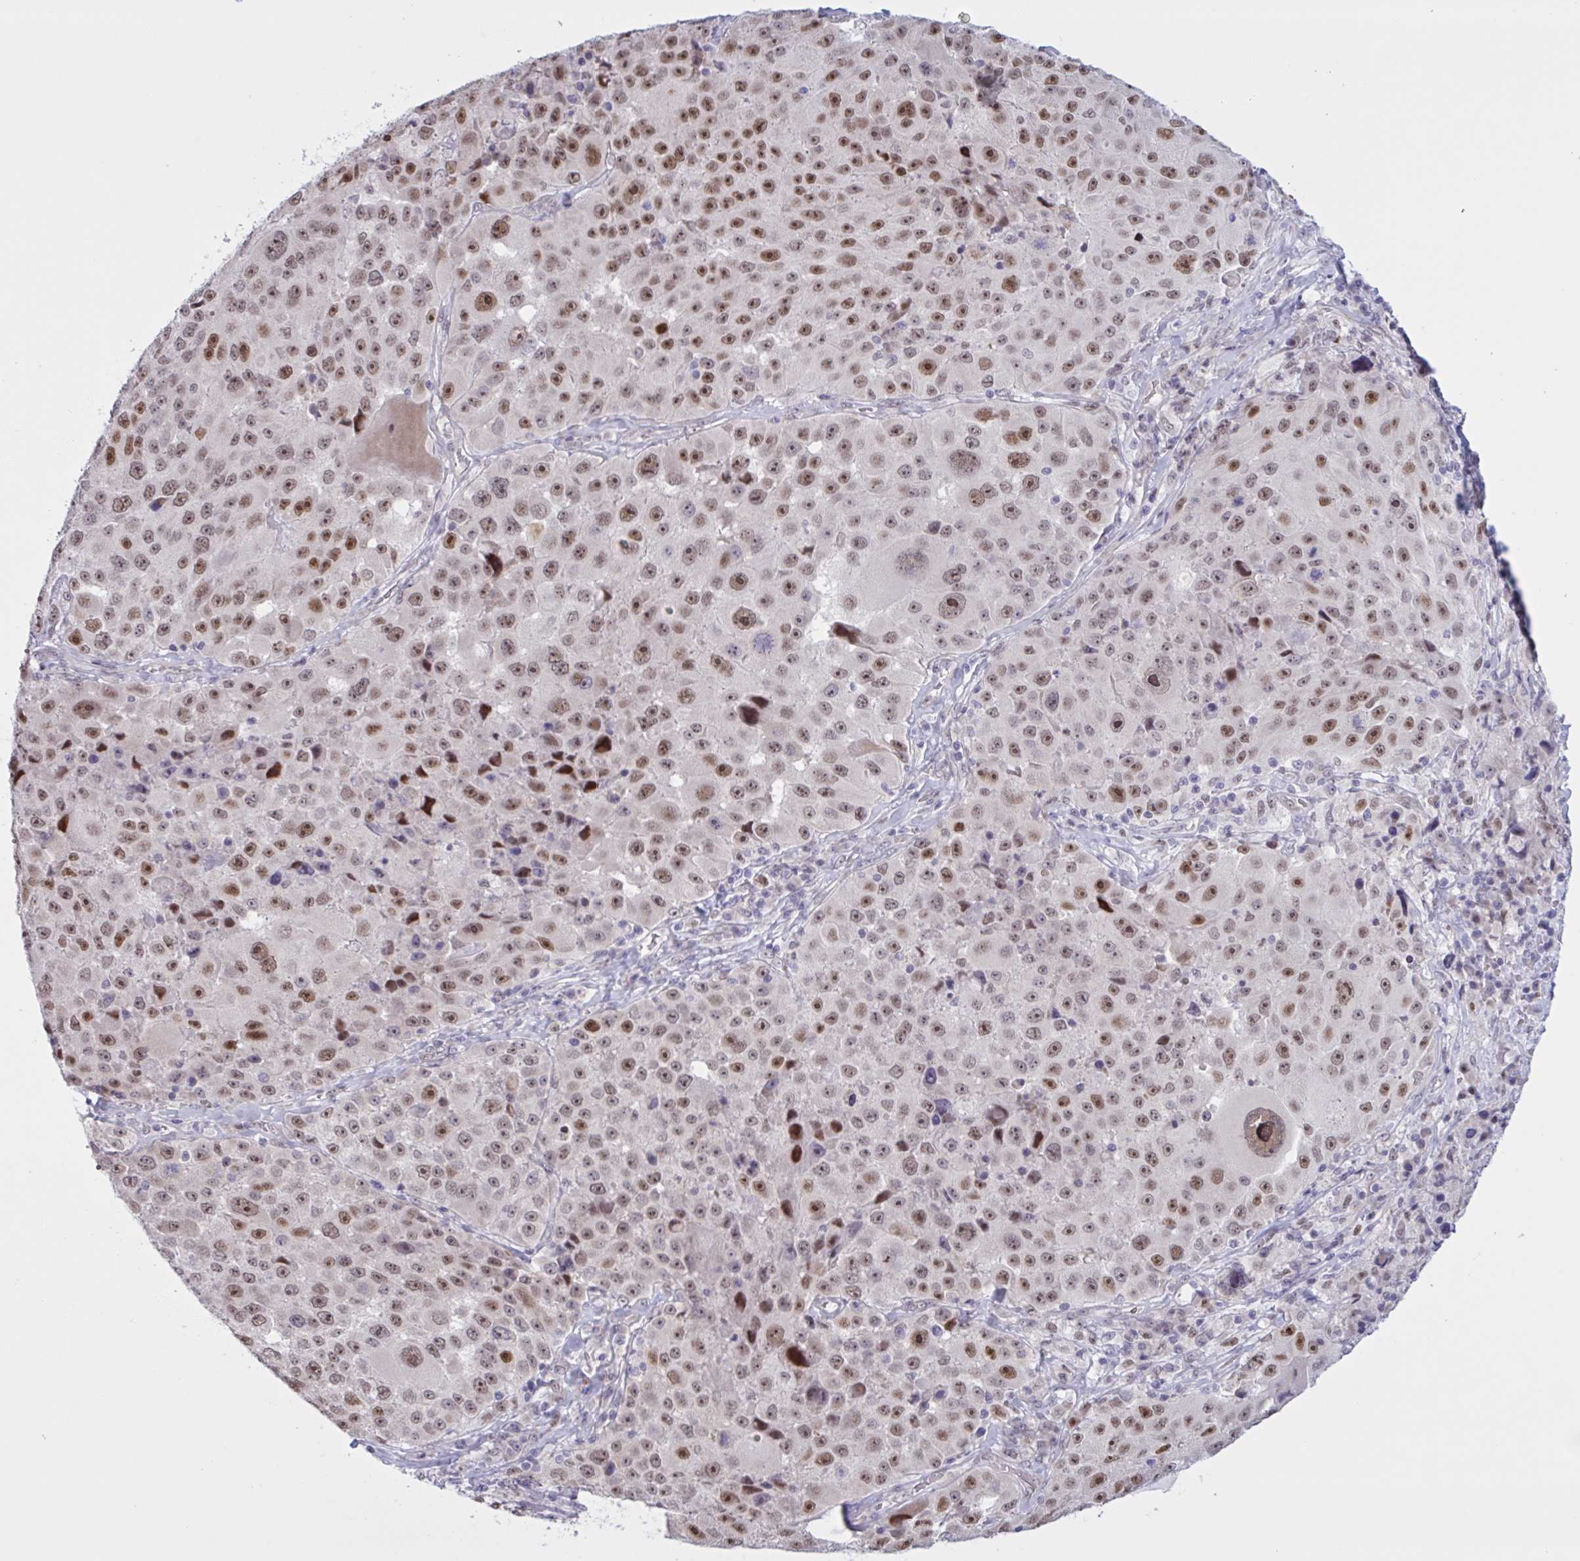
{"staining": {"intensity": "moderate", "quantity": ">75%", "location": "nuclear"}, "tissue": "melanoma", "cell_type": "Tumor cells", "image_type": "cancer", "snomed": [{"axis": "morphology", "description": "Malignant melanoma, Metastatic site"}, {"axis": "topography", "description": "Lymph node"}], "caption": "Malignant melanoma (metastatic site) was stained to show a protein in brown. There is medium levels of moderate nuclear expression in approximately >75% of tumor cells. (IHC, brightfield microscopy, high magnification).", "gene": "PRMT6", "patient": {"sex": "male", "age": 62}}